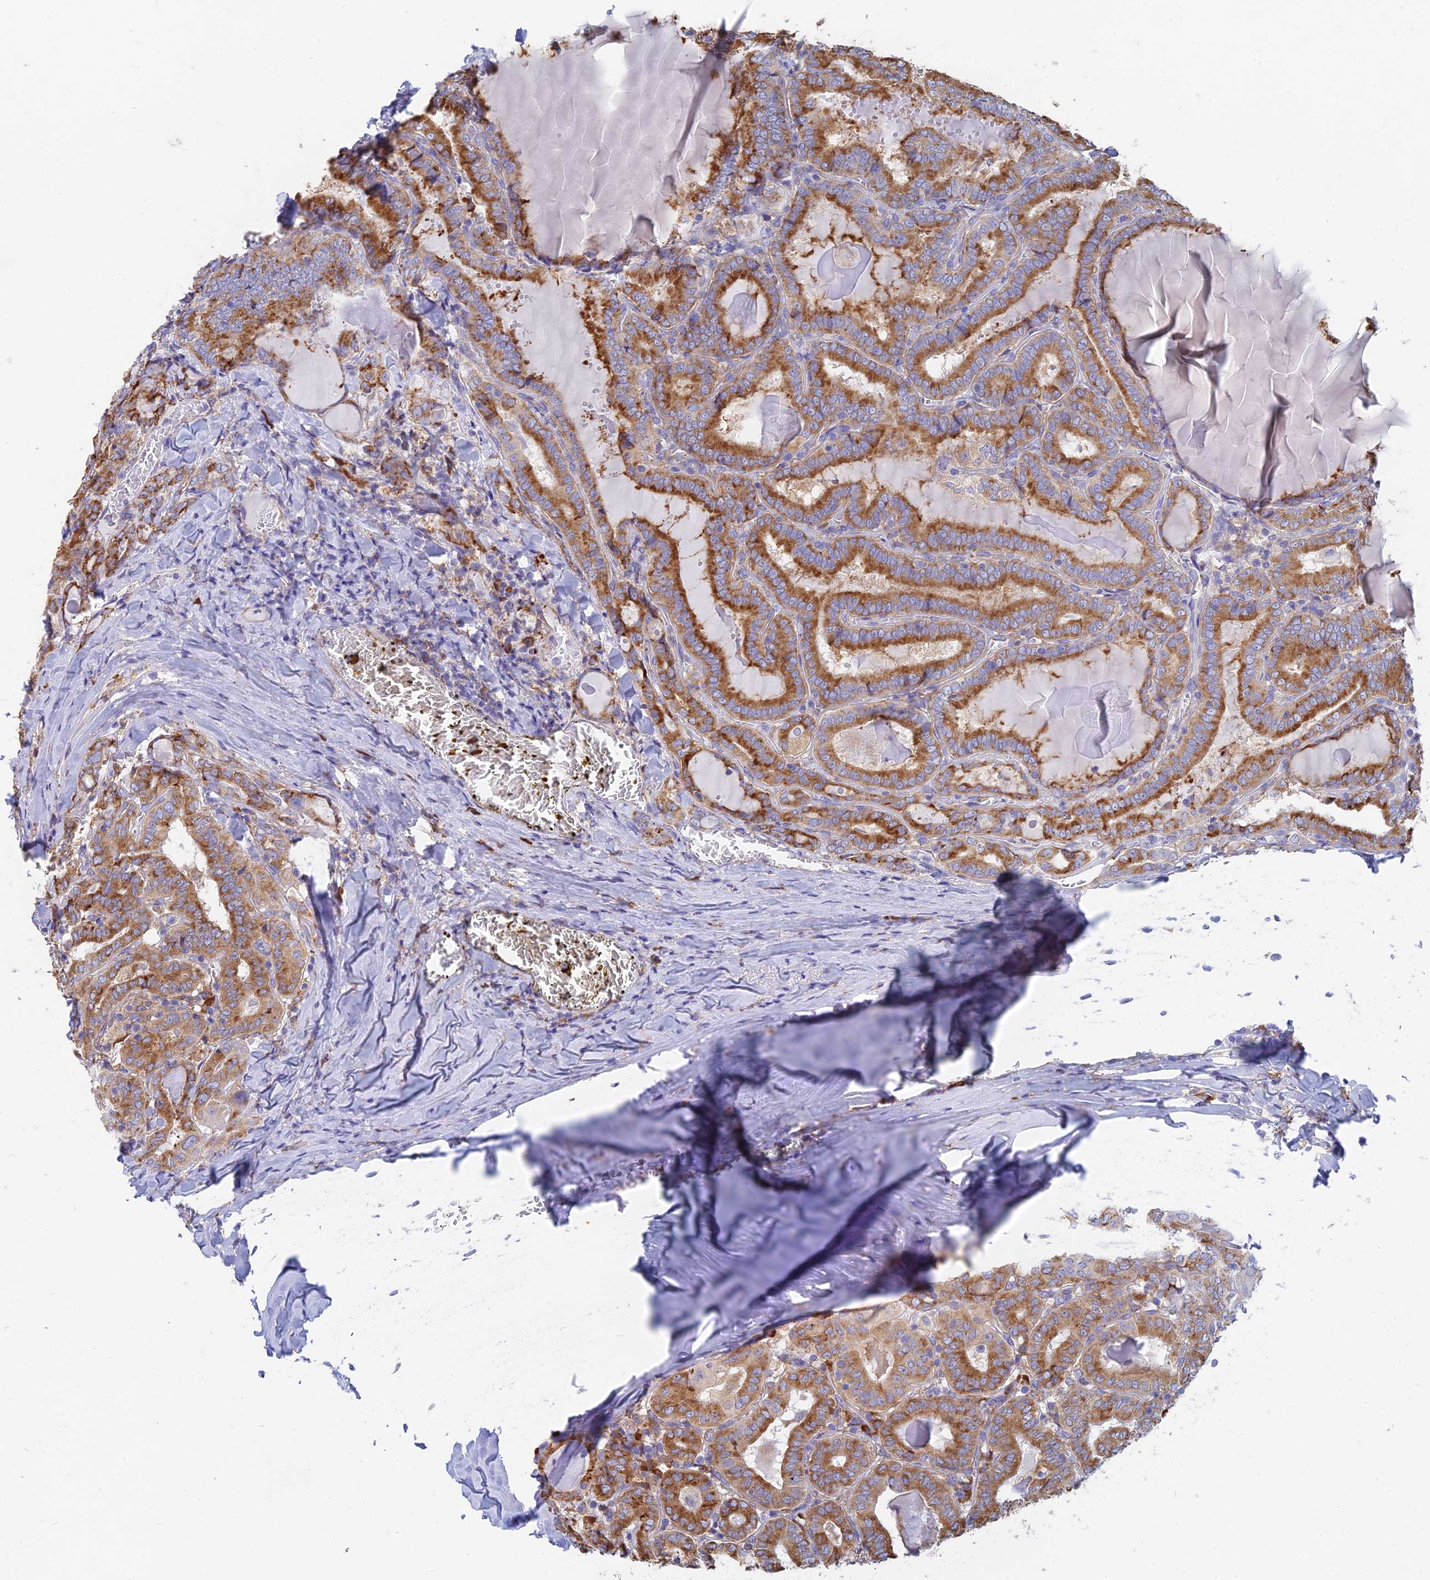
{"staining": {"intensity": "moderate", "quantity": ">75%", "location": "cytoplasmic/membranous"}, "tissue": "thyroid cancer", "cell_type": "Tumor cells", "image_type": "cancer", "snomed": [{"axis": "morphology", "description": "Papillary adenocarcinoma, NOS"}, {"axis": "topography", "description": "Thyroid gland"}], "caption": "Protein expression analysis of thyroid cancer exhibits moderate cytoplasmic/membranous positivity in about >75% of tumor cells.", "gene": "WDR35", "patient": {"sex": "female", "age": 72}}